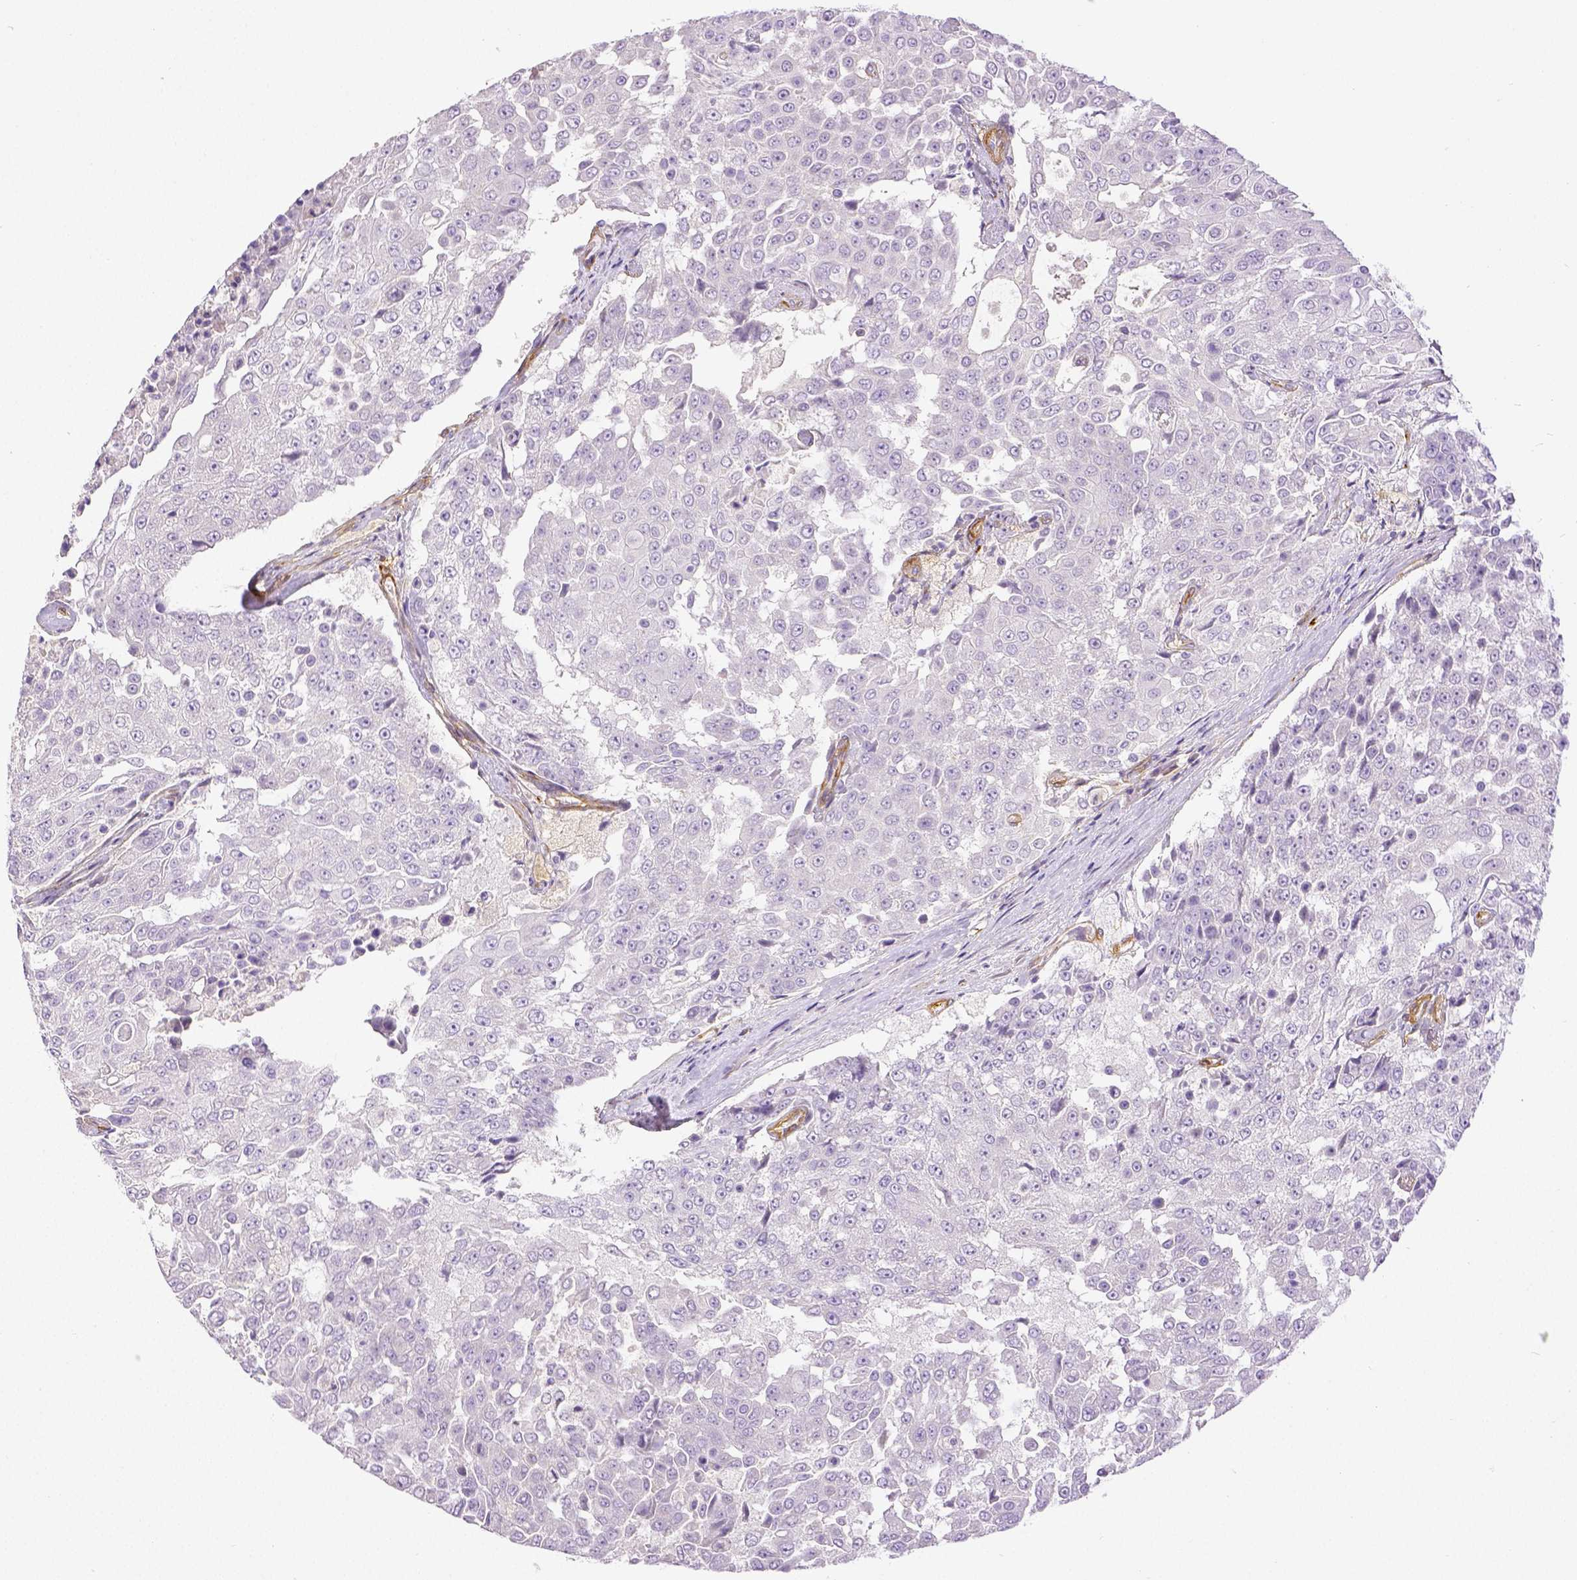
{"staining": {"intensity": "negative", "quantity": "none", "location": "none"}, "tissue": "urothelial cancer", "cell_type": "Tumor cells", "image_type": "cancer", "snomed": [{"axis": "morphology", "description": "Urothelial carcinoma, High grade"}, {"axis": "topography", "description": "Urinary bladder"}], "caption": "This image is of high-grade urothelial carcinoma stained with IHC to label a protein in brown with the nuclei are counter-stained blue. There is no positivity in tumor cells.", "gene": "THY1", "patient": {"sex": "female", "age": 63}}